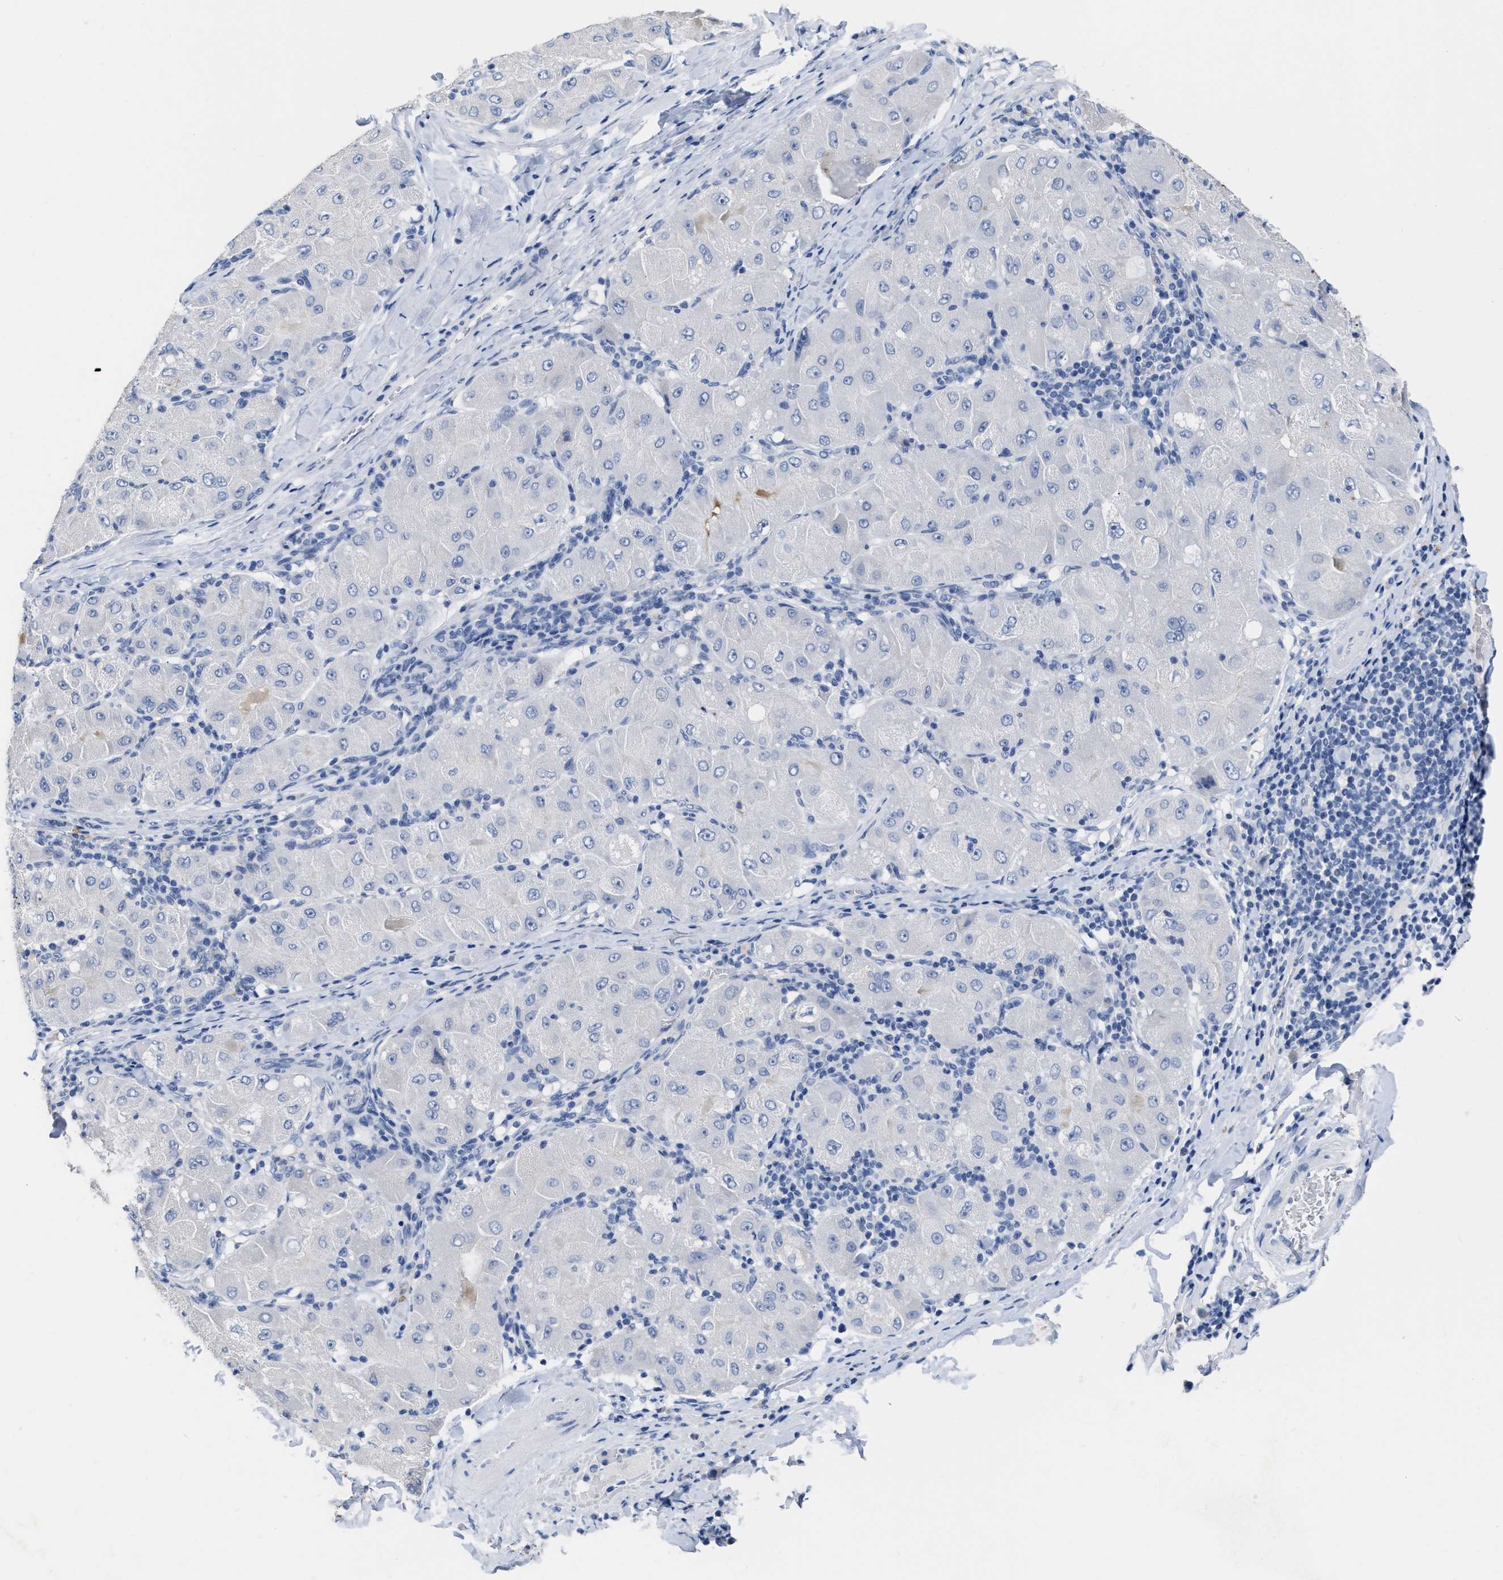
{"staining": {"intensity": "negative", "quantity": "none", "location": "none"}, "tissue": "liver cancer", "cell_type": "Tumor cells", "image_type": "cancer", "snomed": [{"axis": "morphology", "description": "Carcinoma, Hepatocellular, NOS"}, {"axis": "topography", "description": "Liver"}], "caption": "An immunohistochemistry (IHC) histopathology image of liver cancer (hepatocellular carcinoma) is shown. There is no staining in tumor cells of liver cancer (hepatocellular carcinoma).", "gene": "CEACAM5", "patient": {"sex": "male", "age": 80}}